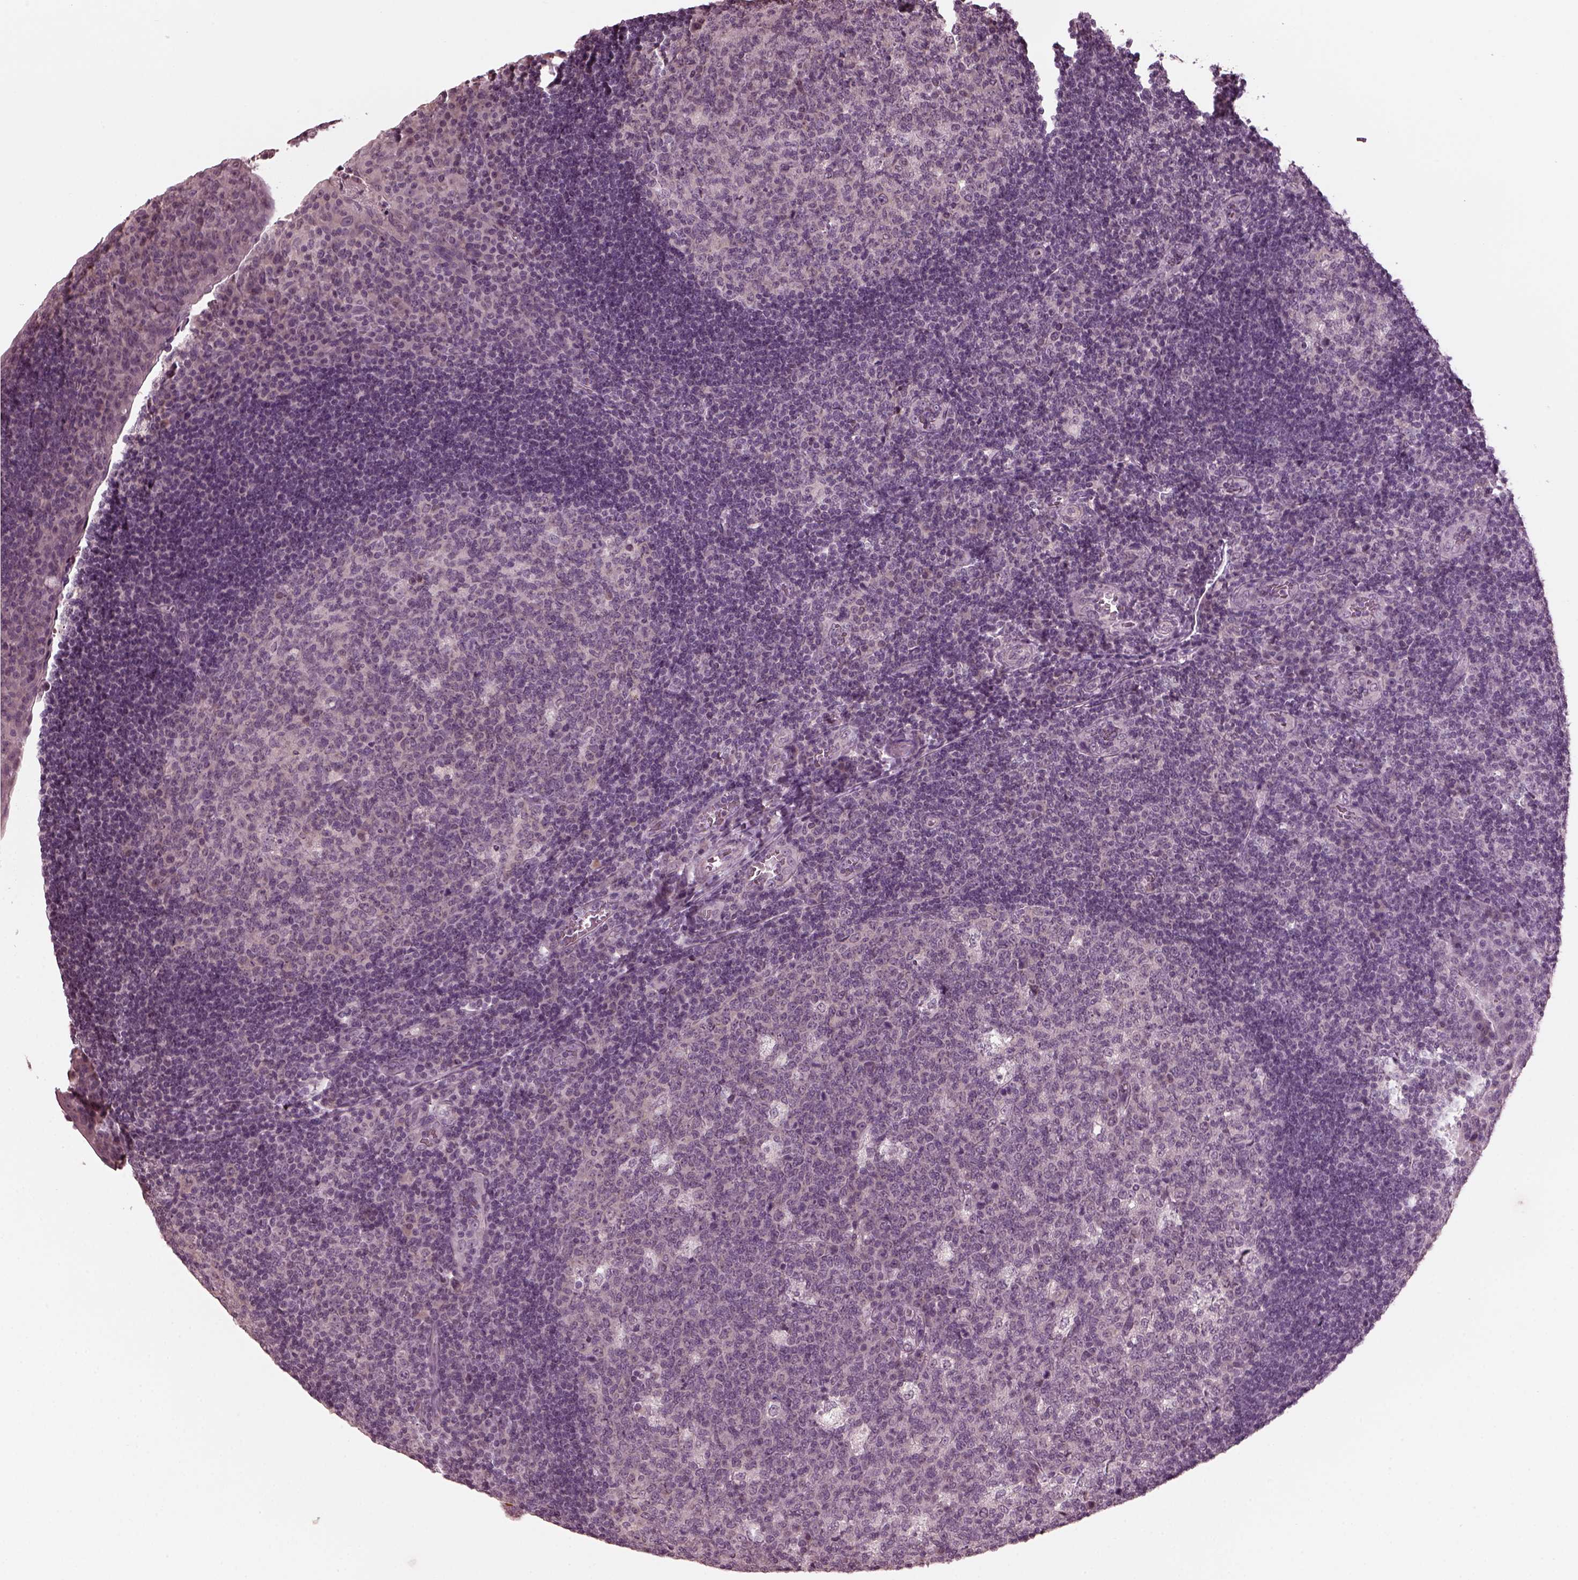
{"staining": {"intensity": "negative", "quantity": "none", "location": "none"}, "tissue": "tonsil", "cell_type": "Germinal center cells", "image_type": "normal", "snomed": [{"axis": "morphology", "description": "Normal tissue, NOS"}, {"axis": "topography", "description": "Tonsil"}], "caption": "A photomicrograph of tonsil stained for a protein exhibits no brown staining in germinal center cells.", "gene": "RGS7", "patient": {"sex": "male", "age": 17}}